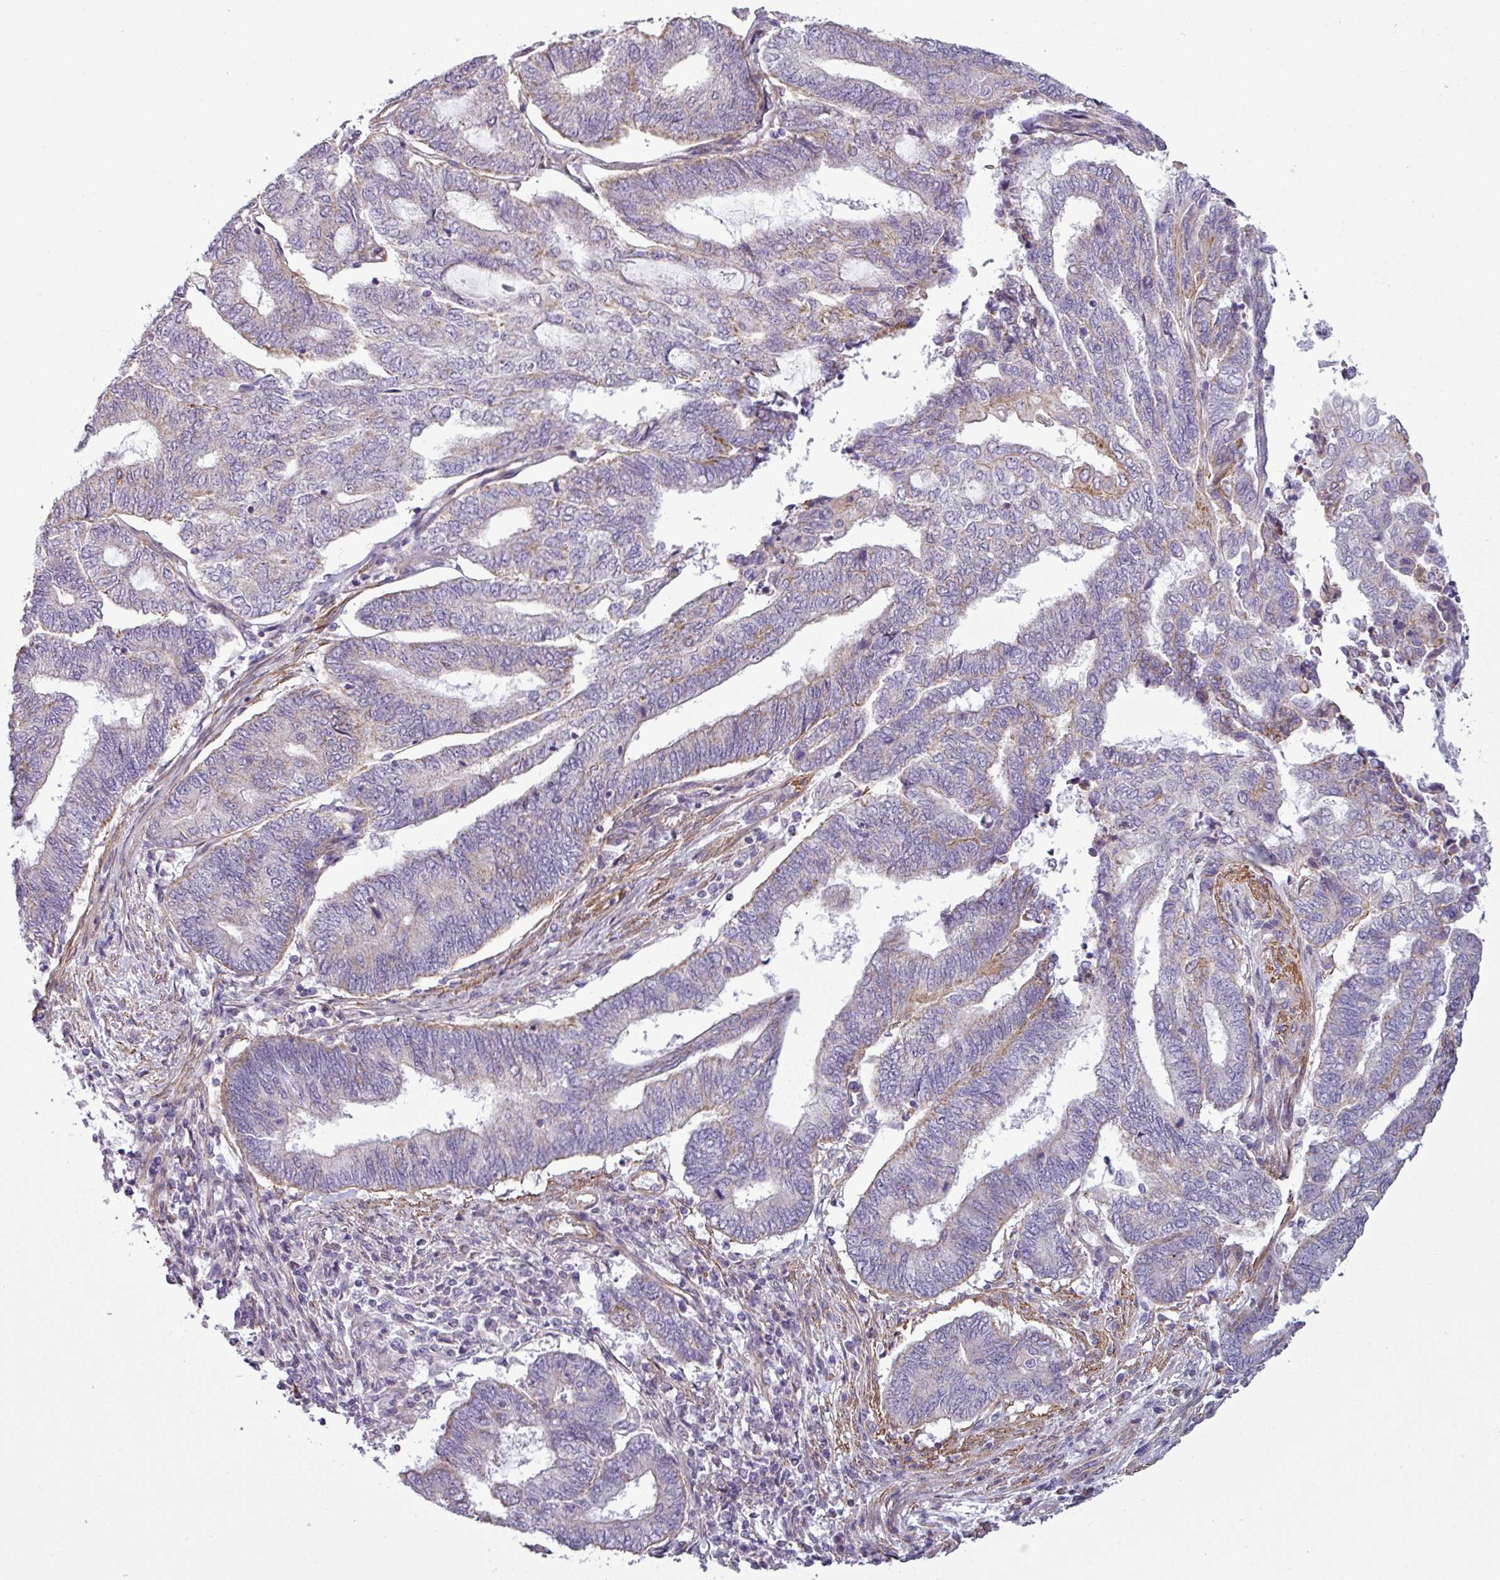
{"staining": {"intensity": "negative", "quantity": "none", "location": "none"}, "tissue": "endometrial cancer", "cell_type": "Tumor cells", "image_type": "cancer", "snomed": [{"axis": "morphology", "description": "Adenocarcinoma, NOS"}, {"axis": "topography", "description": "Uterus"}, {"axis": "topography", "description": "Endometrium"}], "caption": "DAB (3,3'-diaminobenzidine) immunohistochemical staining of endometrial cancer displays no significant positivity in tumor cells.", "gene": "BTN2A2", "patient": {"sex": "female", "age": 70}}